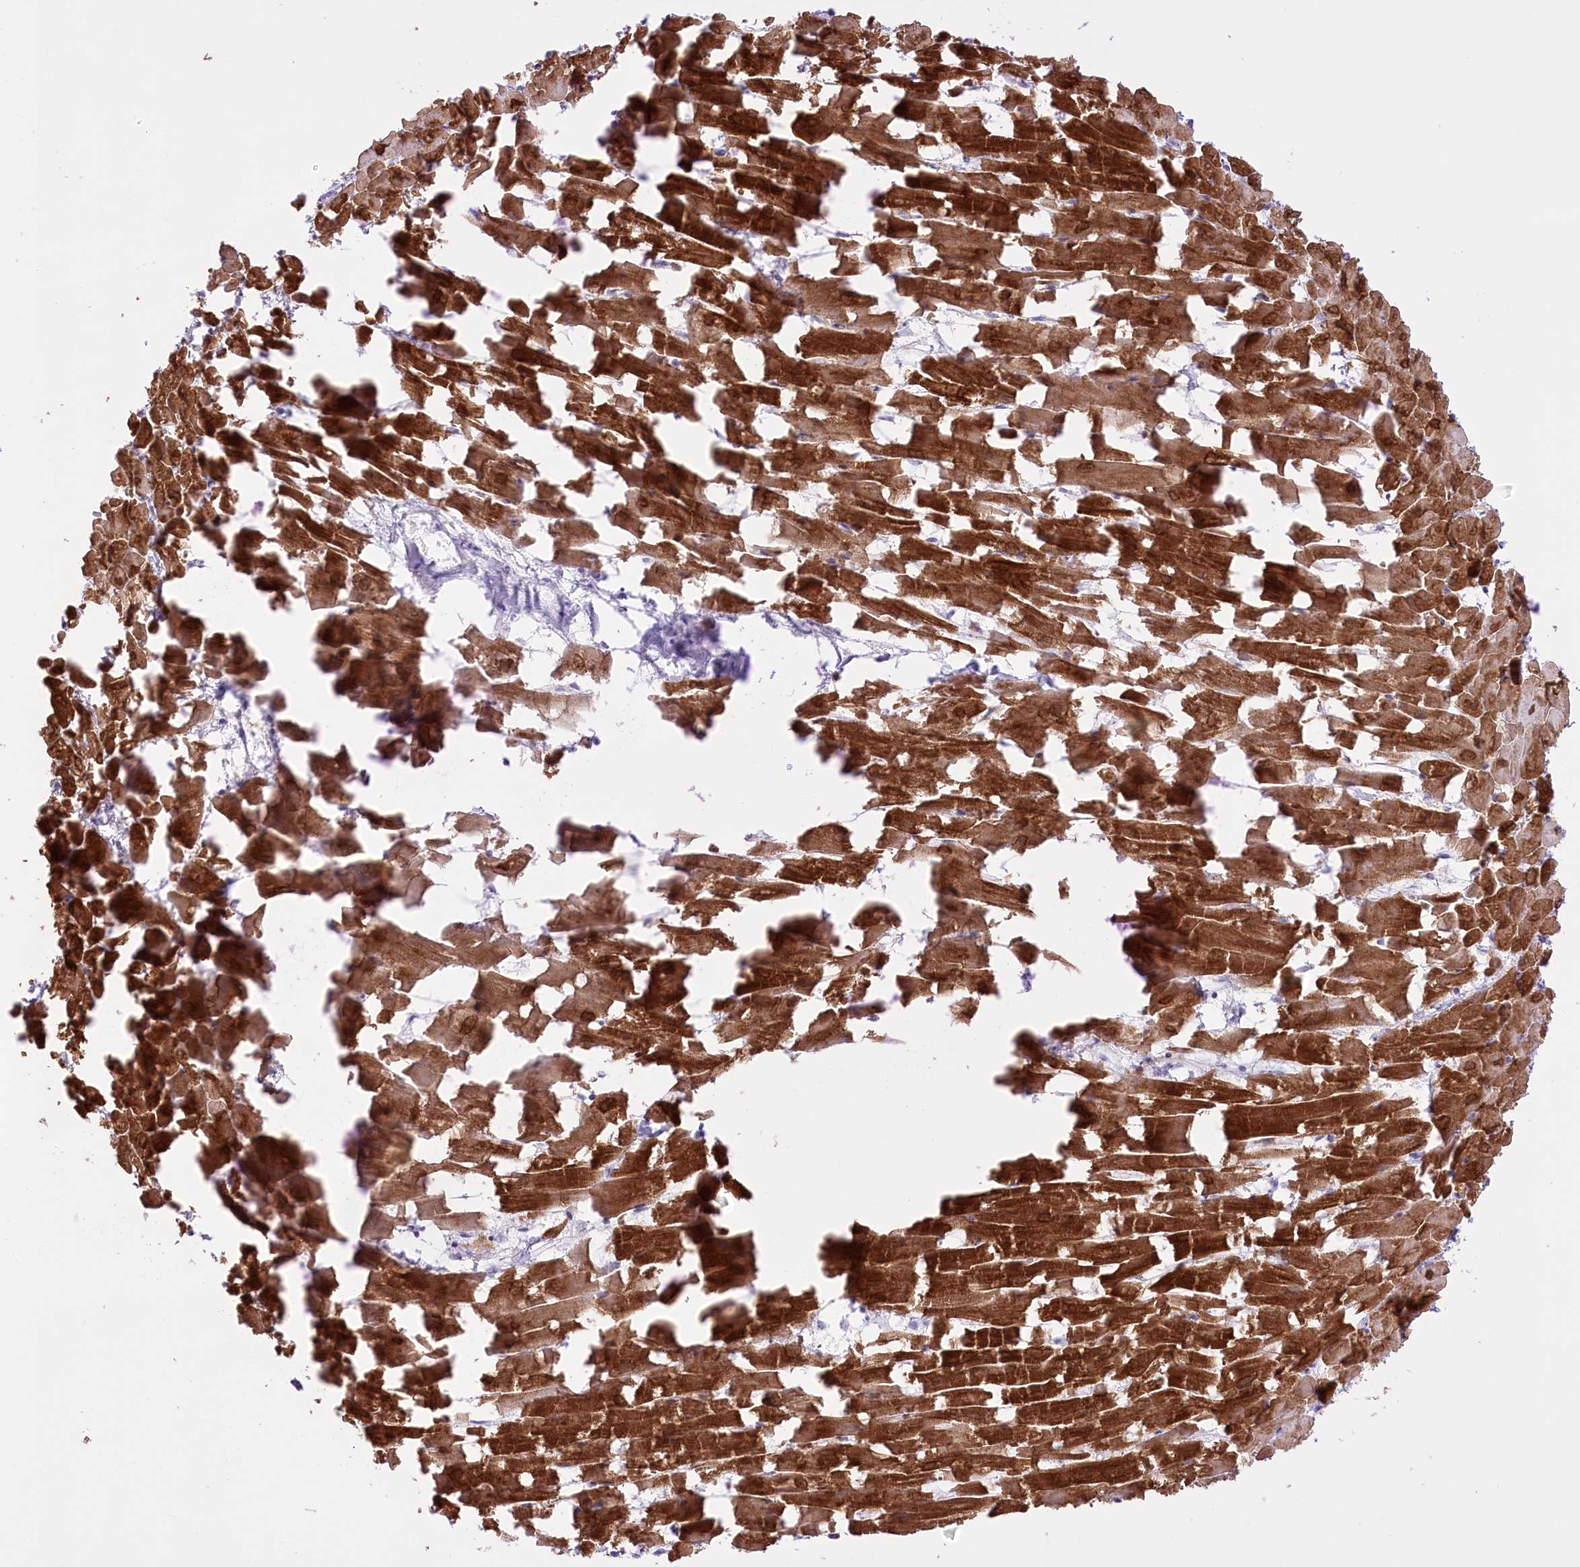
{"staining": {"intensity": "strong", "quantity": ">75%", "location": "cytoplasmic/membranous"}, "tissue": "heart muscle", "cell_type": "Cardiomyocytes", "image_type": "normal", "snomed": [{"axis": "morphology", "description": "Normal tissue, NOS"}, {"axis": "topography", "description": "Heart"}], "caption": "Immunohistochemistry image of benign heart muscle: heart muscle stained using immunohistochemistry shows high levels of strong protein expression localized specifically in the cytoplasmic/membranous of cardiomyocytes, appearing as a cytoplasmic/membranous brown color.", "gene": "SLC39A10", "patient": {"sex": "female", "age": 64}}